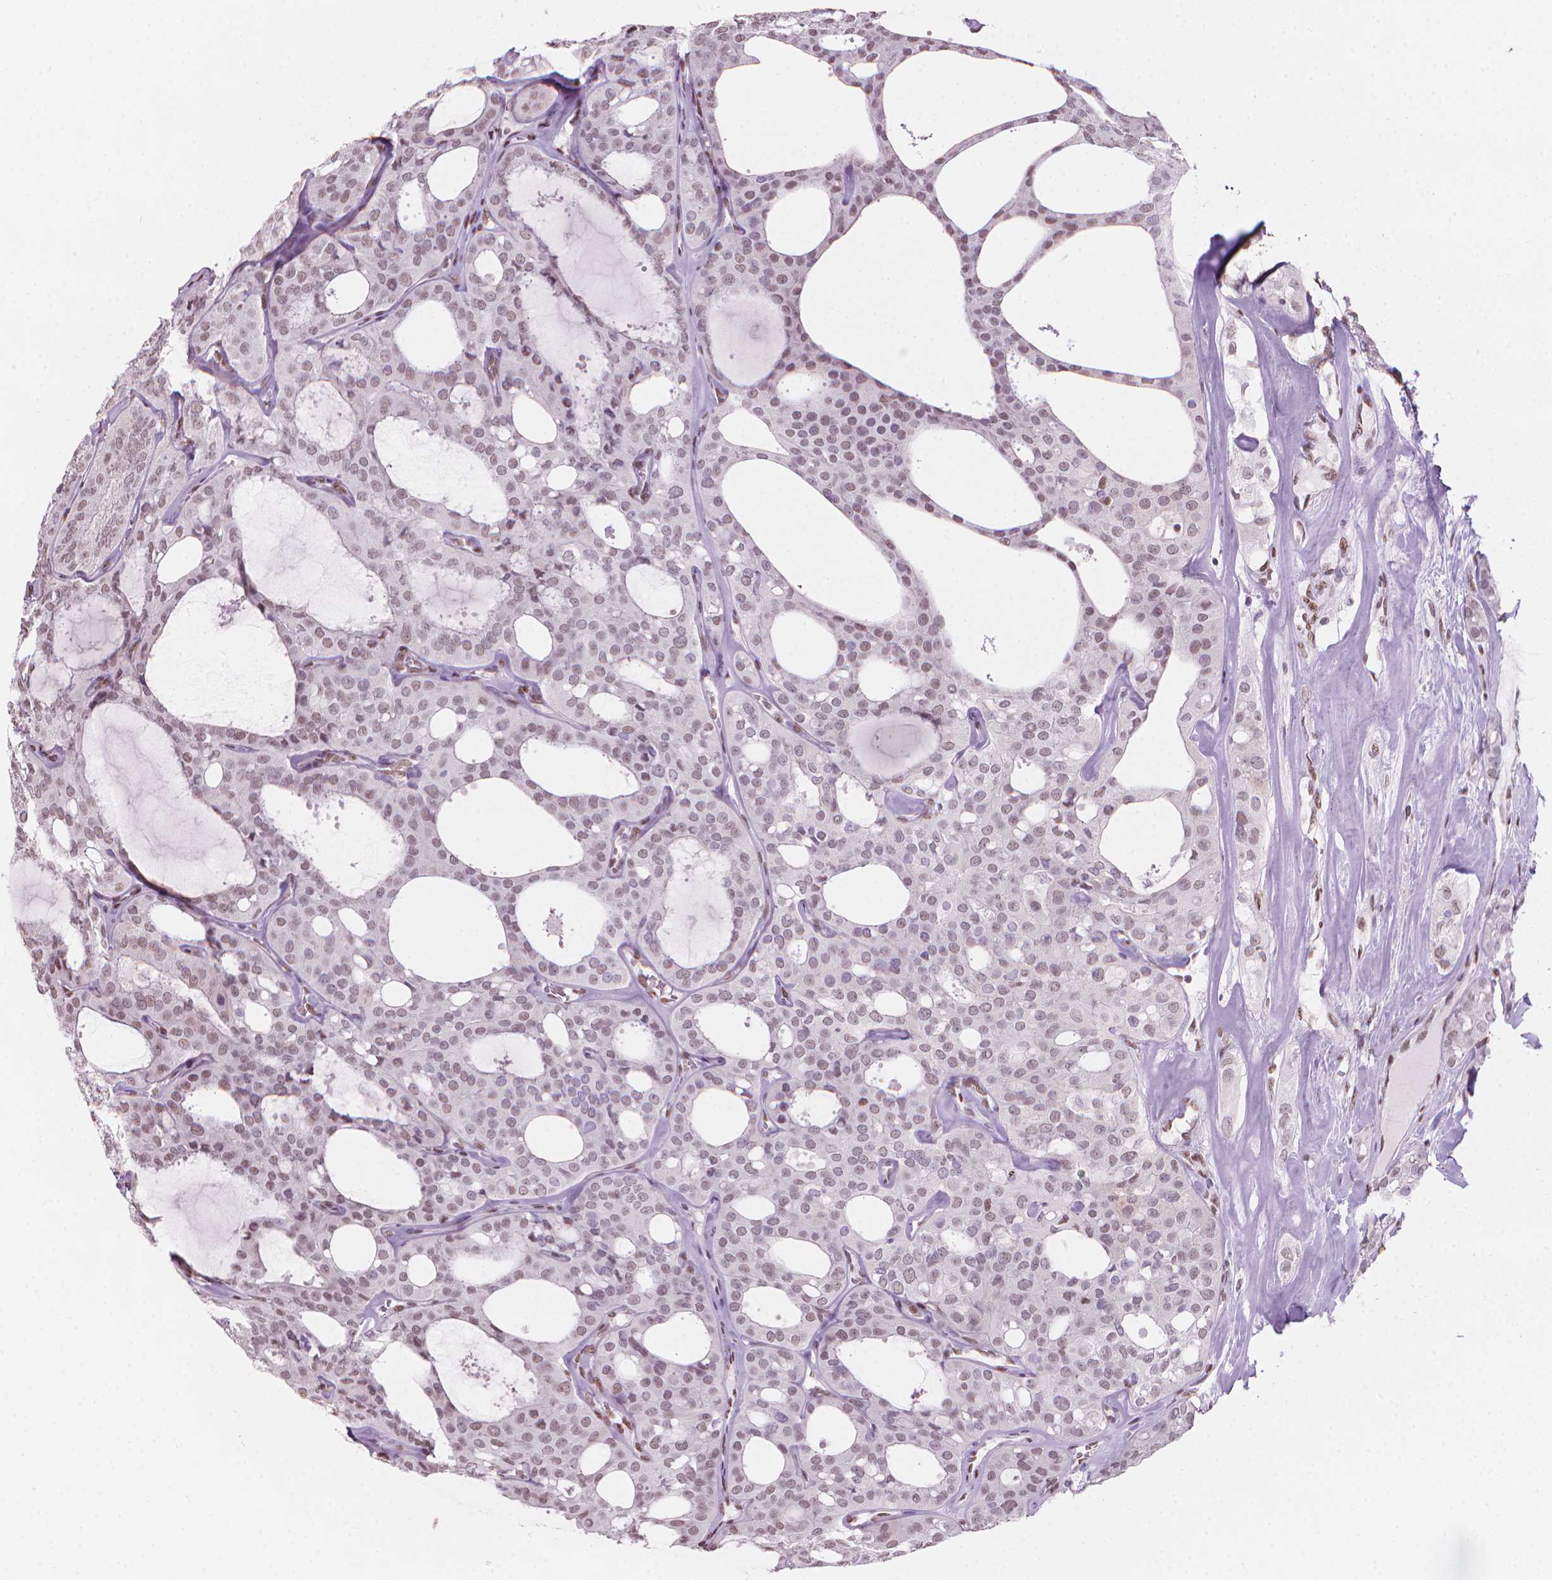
{"staining": {"intensity": "weak", "quantity": "<25%", "location": "nuclear"}, "tissue": "thyroid cancer", "cell_type": "Tumor cells", "image_type": "cancer", "snomed": [{"axis": "morphology", "description": "Follicular adenoma carcinoma, NOS"}, {"axis": "topography", "description": "Thyroid gland"}], "caption": "The histopathology image demonstrates no significant positivity in tumor cells of thyroid follicular adenoma carcinoma.", "gene": "PIAS2", "patient": {"sex": "male", "age": 75}}